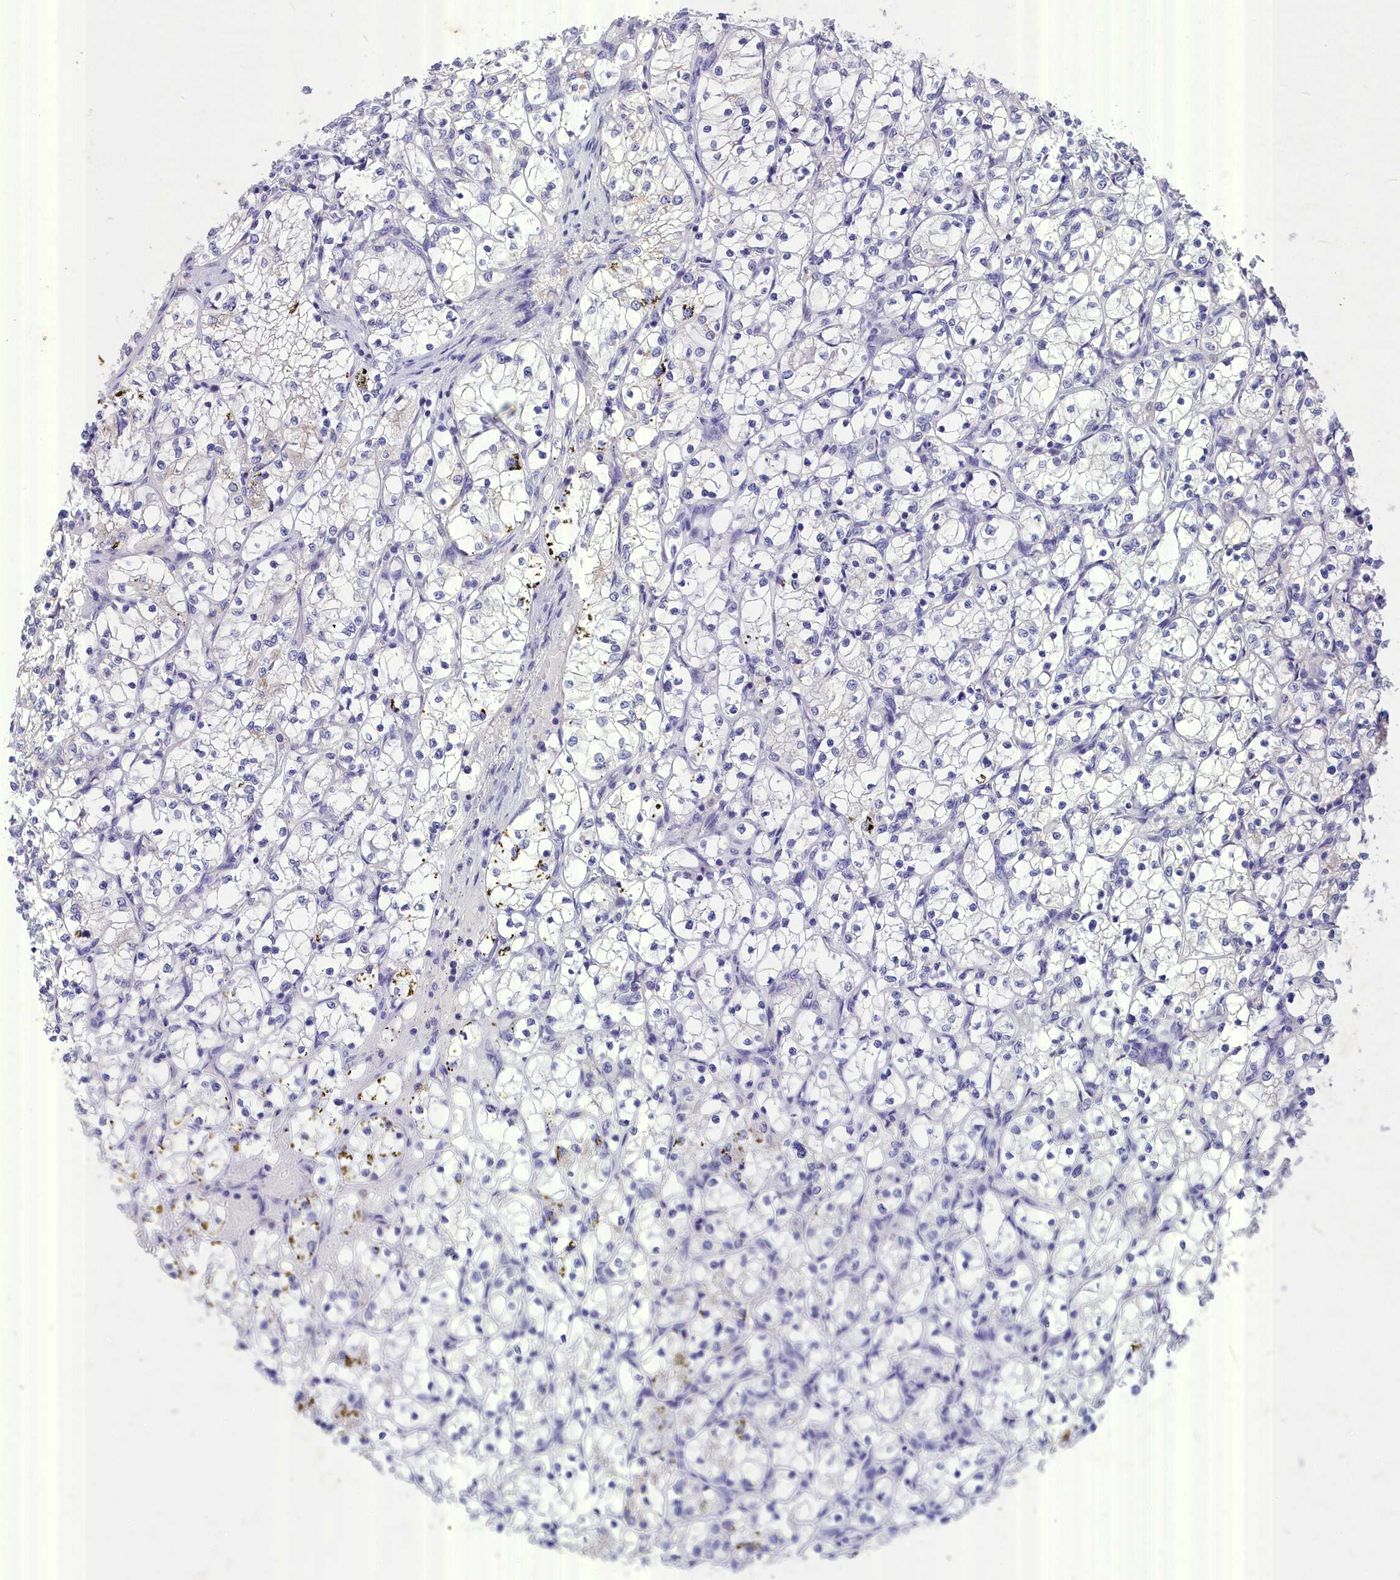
{"staining": {"intensity": "negative", "quantity": "none", "location": "none"}, "tissue": "renal cancer", "cell_type": "Tumor cells", "image_type": "cancer", "snomed": [{"axis": "morphology", "description": "Adenocarcinoma, NOS"}, {"axis": "topography", "description": "Kidney"}], "caption": "IHC image of neoplastic tissue: human renal adenocarcinoma stained with DAB (3,3'-diaminobenzidine) shows no significant protein staining in tumor cells.", "gene": "DEFB119", "patient": {"sex": "female", "age": 69}}